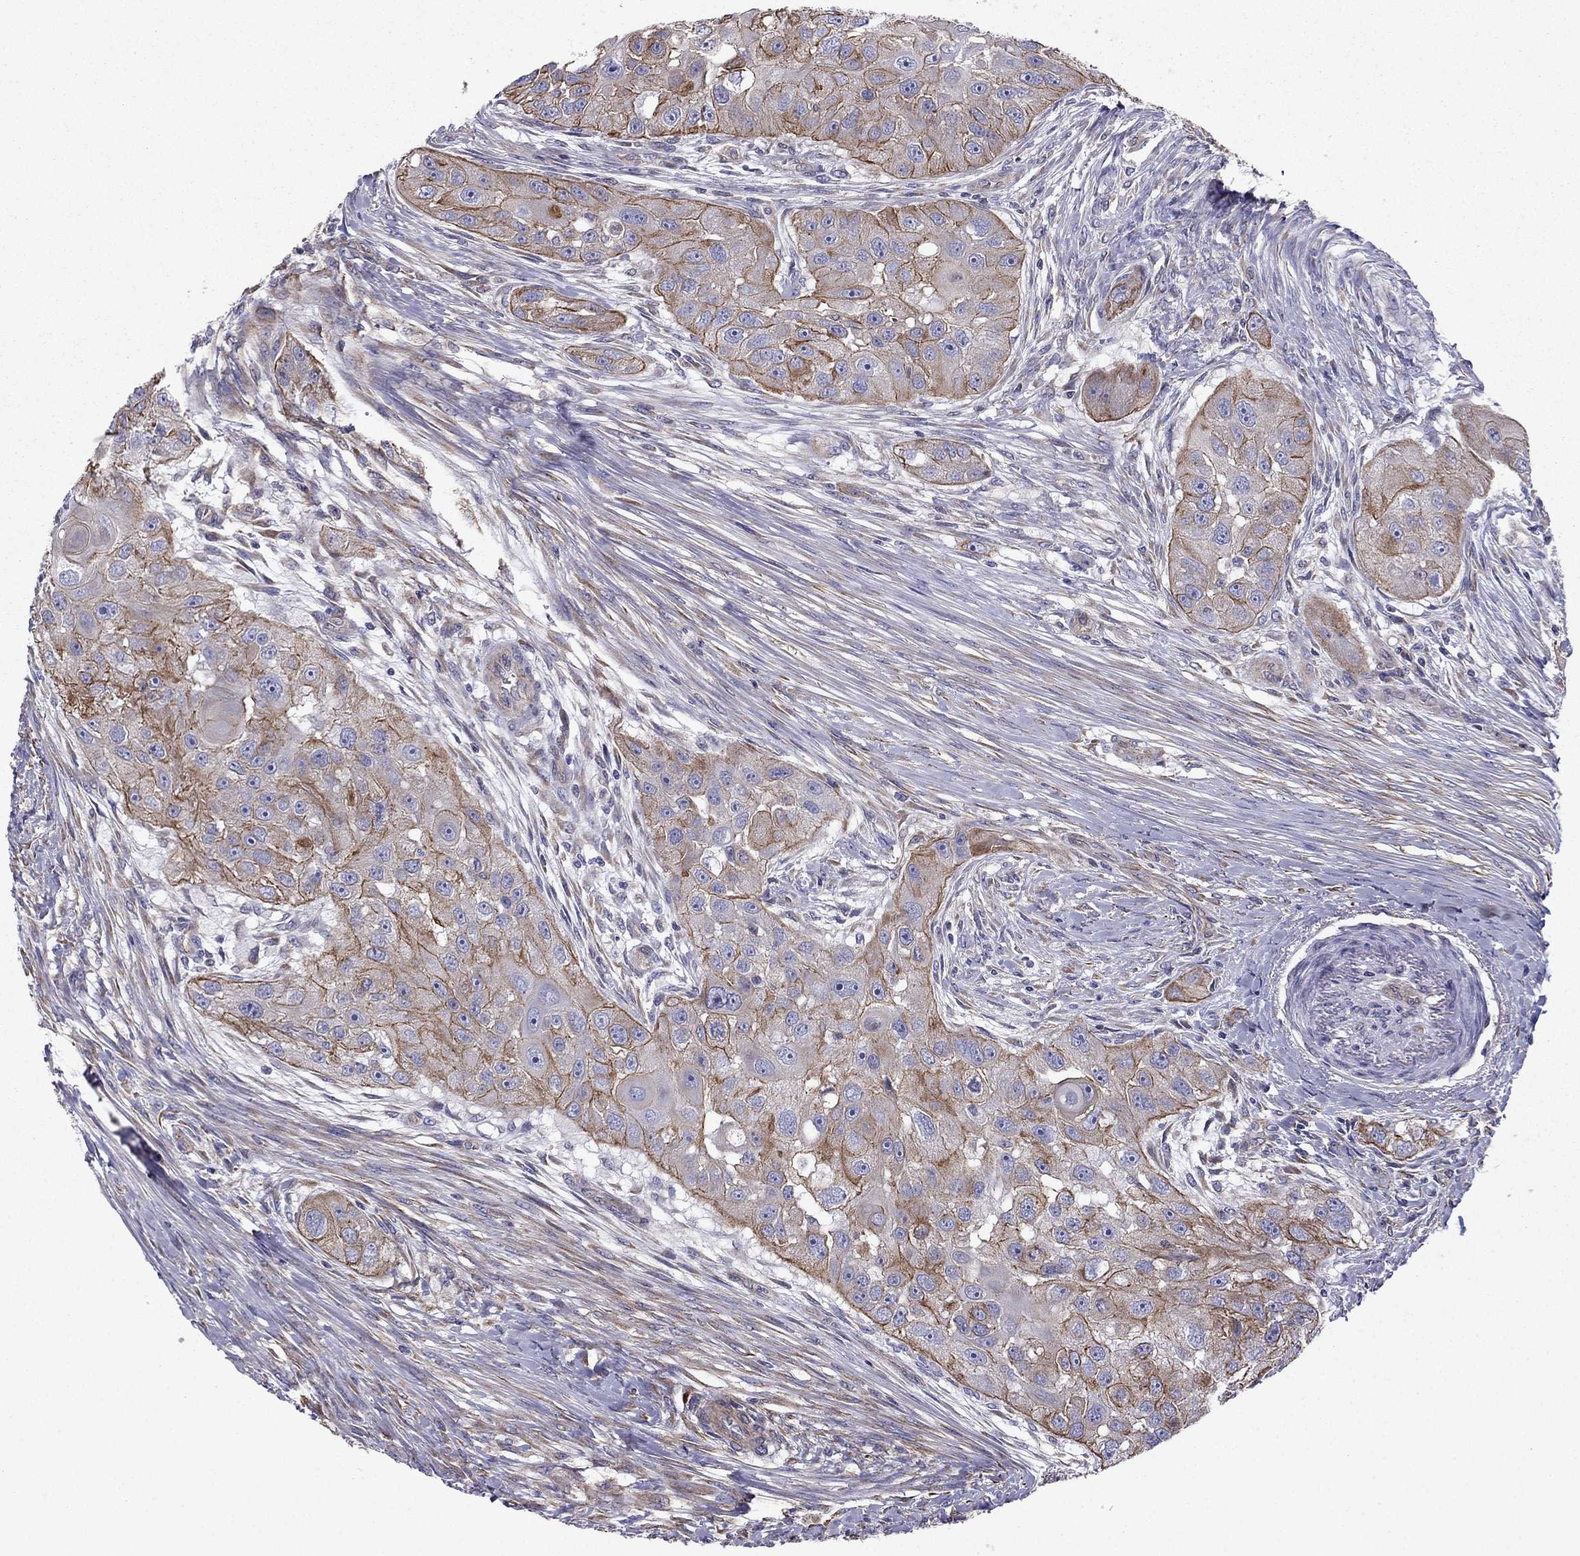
{"staining": {"intensity": "strong", "quantity": ">75%", "location": "cytoplasmic/membranous"}, "tissue": "head and neck cancer", "cell_type": "Tumor cells", "image_type": "cancer", "snomed": [{"axis": "morphology", "description": "Normal tissue, NOS"}, {"axis": "morphology", "description": "Squamous cell carcinoma, NOS"}, {"axis": "topography", "description": "Skeletal muscle"}, {"axis": "topography", "description": "Head-Neck"}], "caption": "This histopathology image displays head and neck cancer (squamous cell carcinoma) stained with IHC to label a protein in brown. The cytoplasmic/membranous of tumor cells show strong positivity for the protein. Nuclei are counter-stained blue.", "gene": "ENOX1", "patient": {"sex": "male", "age": 51}}